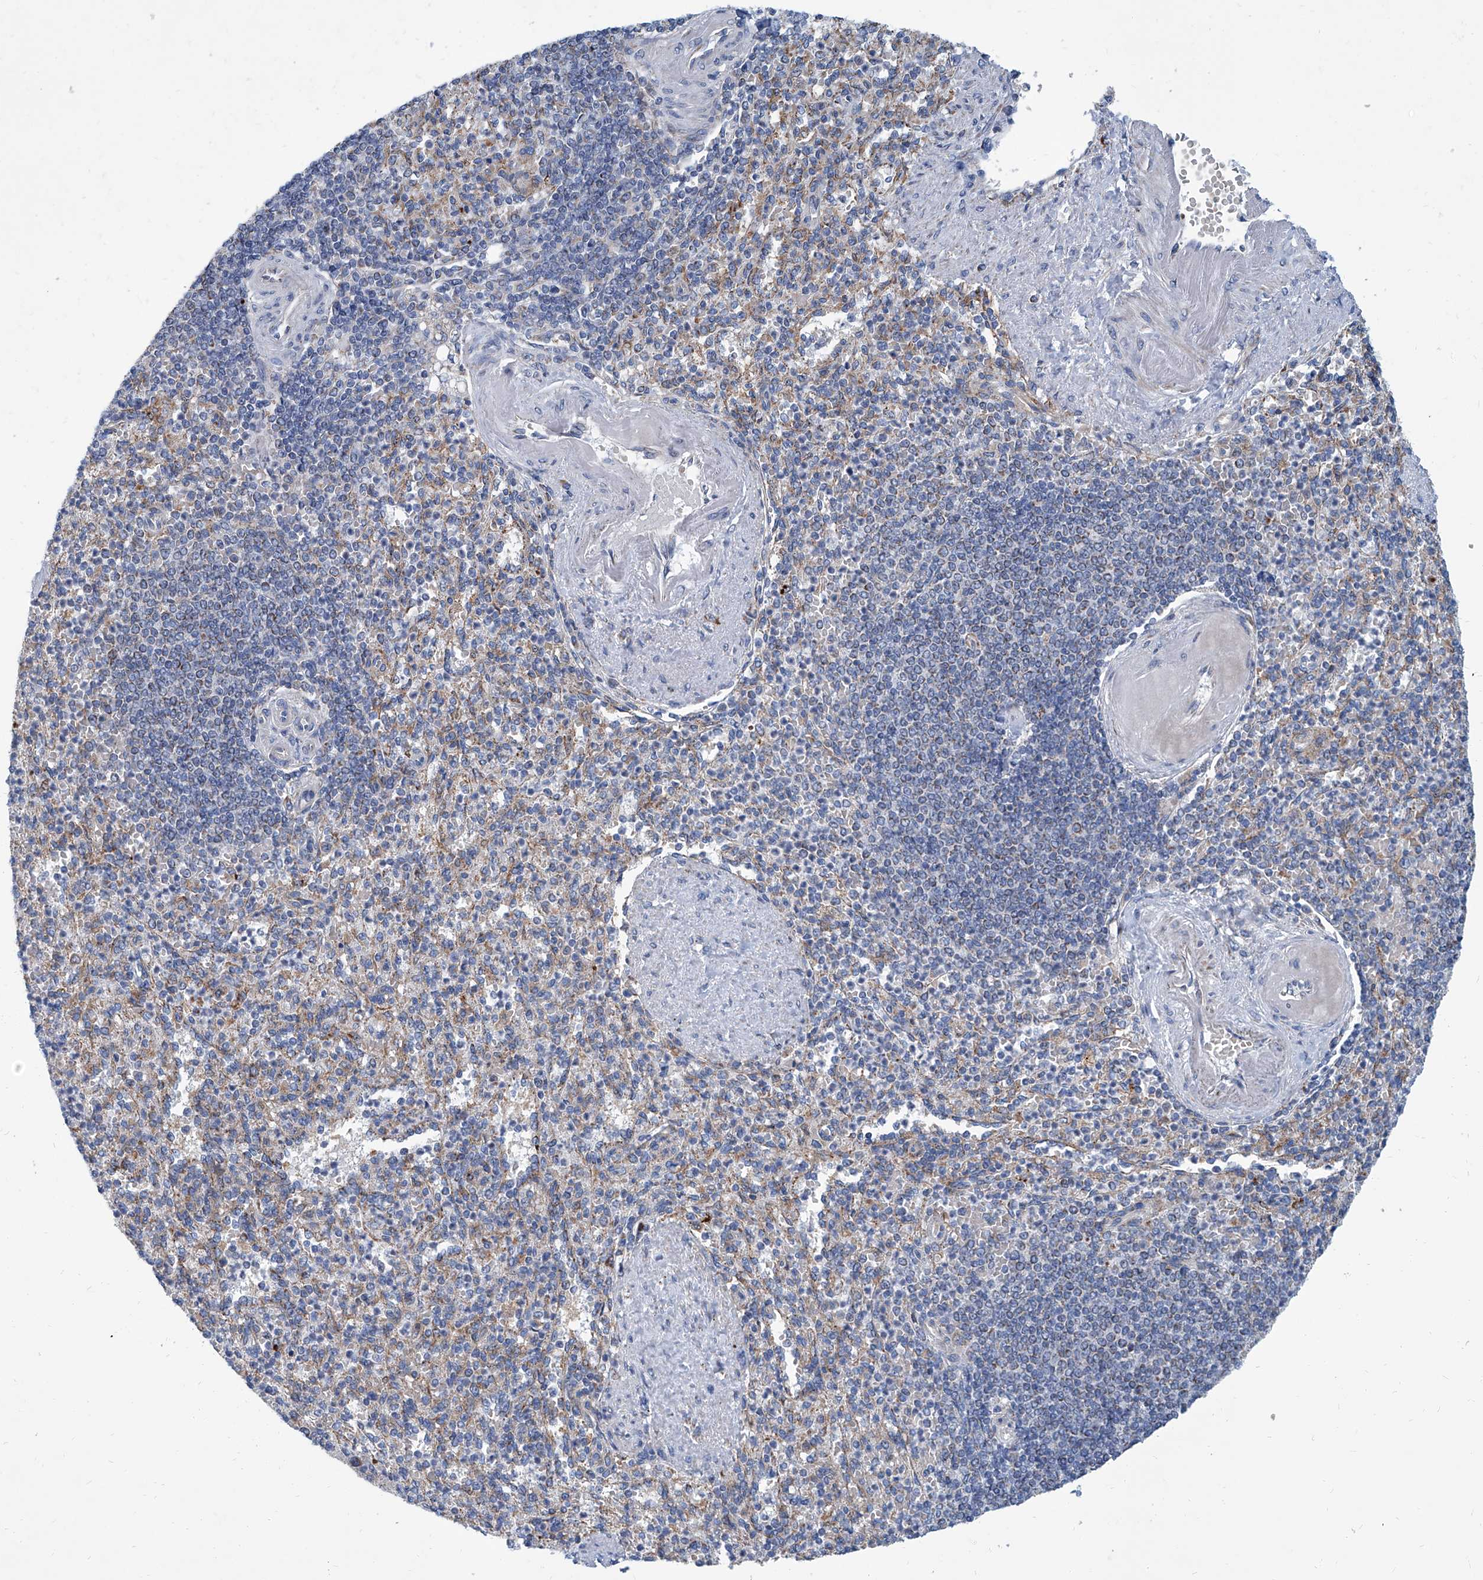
{"staining": {"intensity": "weak", "quantity": "<25%", "location": "cytoplasmic/membranous"}, "tissue": "spleen", "cell_type": "Cells in red pulp", "image_type": "normal", "snomed": [{"axis": "morphology", "description": "Normal tissue, NOS"}, {"axis": "topography", "description": "Spleen"}], "caption": "Micrograph shows no protein expression in cells in red pulp of unremarkable spleen.", "gene": "USP48", "patient": {"sex": "female", "age": 74}}